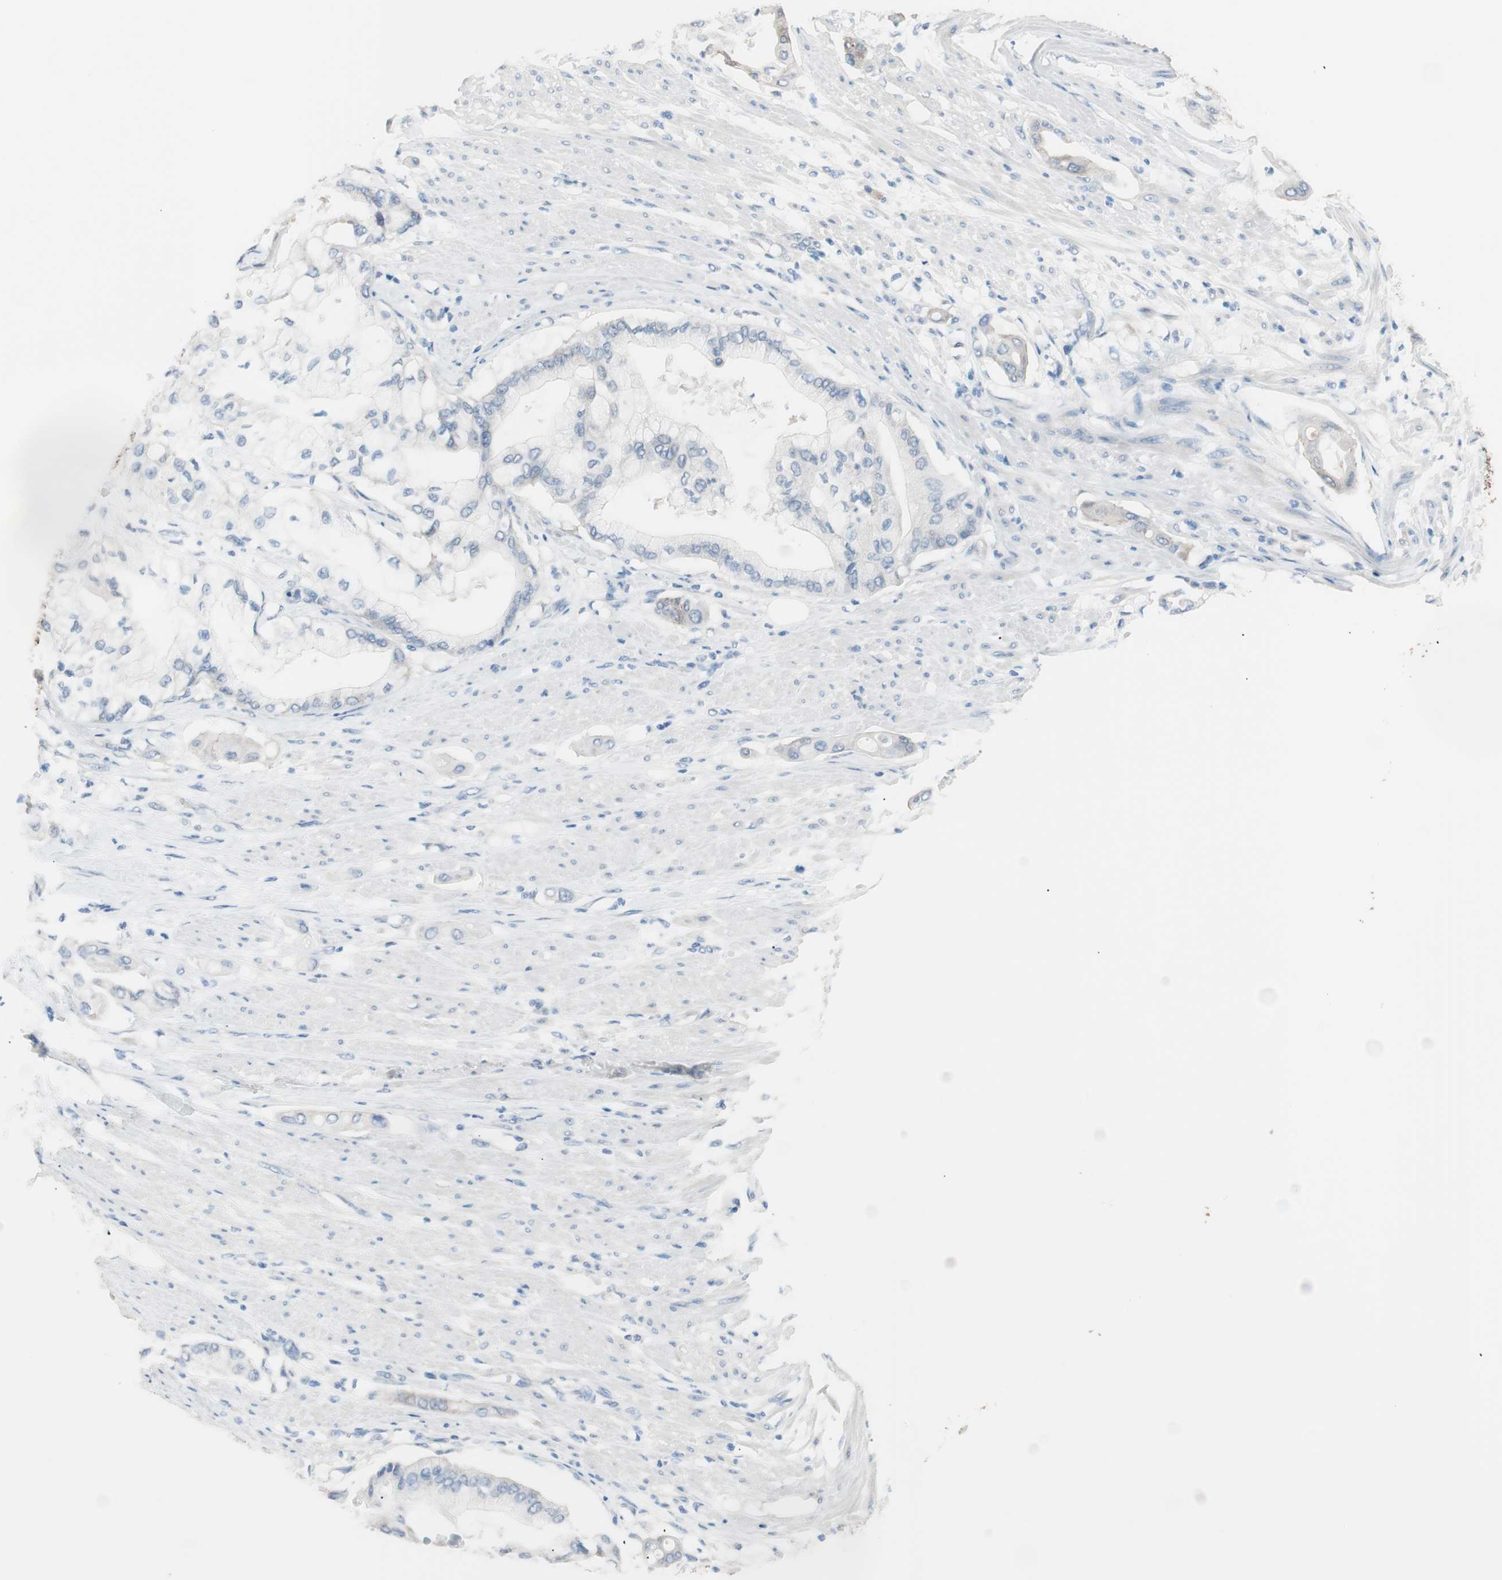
{"staining": {"intensity": "negative", "quantity": "none", "location": "none"}, "tissue": "pancreatic cancer", "cell_type": "Tumor cells", "image_type": "cancer", "snomed": [{"axis": "morphology", "description": "Adenocarcinoma, NOS"}, {"axis": "morphology", "description": "Adenocarcinoma, metastatic, NOS"}, {"axis": "topography", "description": "Lymph node"}, {"axis": "topography", "description": "Pancreas"}, {"axis": "topography", "description": "Duodenum"}], "caption": "Photomicrograph shows no significant protein staining in tumor cells of pancreatic cancer (metastatic adenocarcinoma).", "gene": "VIL1", "patient": {"sex": "female", "age": 64}}